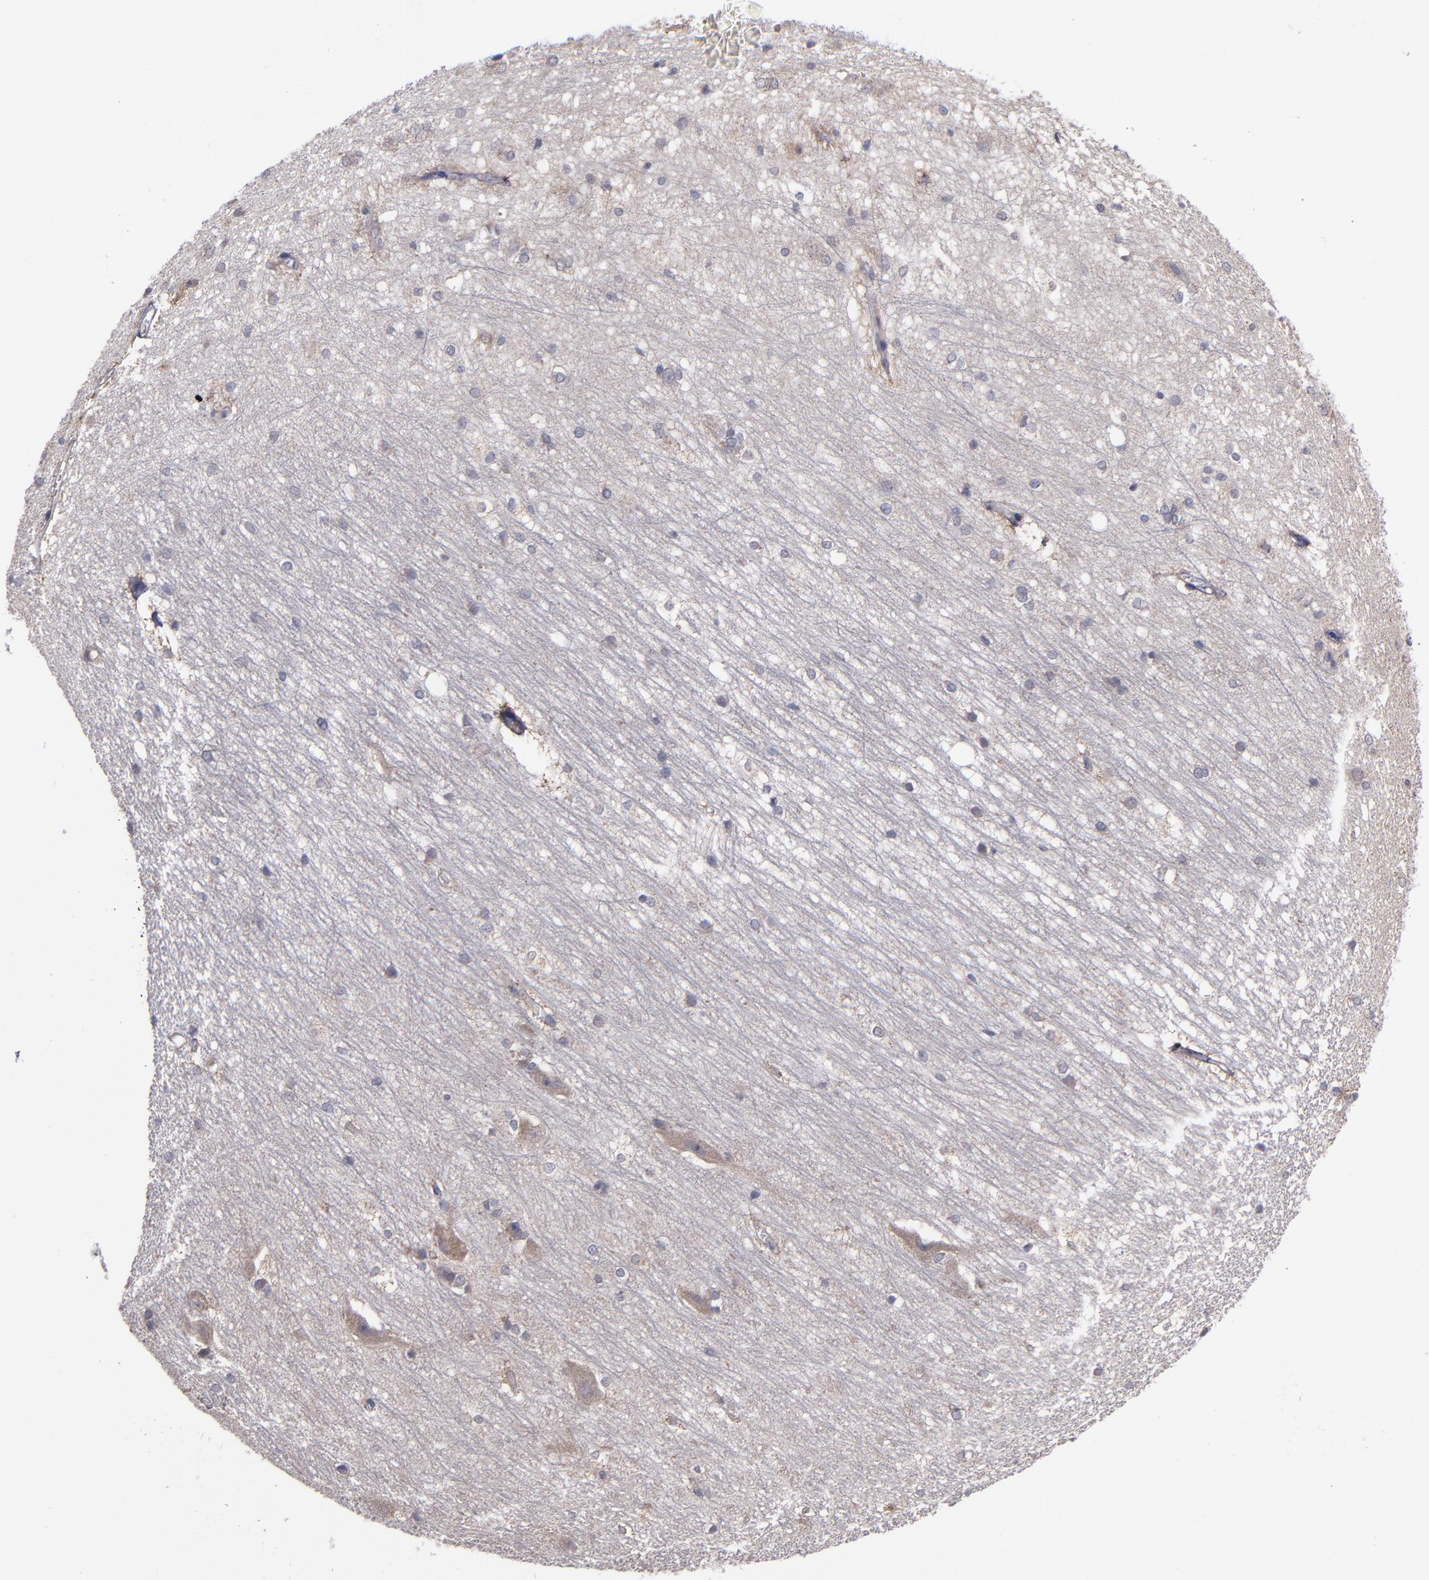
{"staining": {"intensity": "negative", "quantity": "none", "location": "none"}, "tissue": "hippocampus", "cell_type": "Glial cells", "image_type": "normal", "snomed": [{"axis": "morphology", "description": "Normal tissue, NOS"}, {"axis": "topography", "description": "Hippocampus"}], "caption": "DAB immunohistochemical staining of normal hippocampus reveals no significant expression in glial cells. (DAB (3,3'-diaminobenzidine) IHC, high magnification).", "gene": "MMP11", "patient": {"sex": "female", "age": 19}}